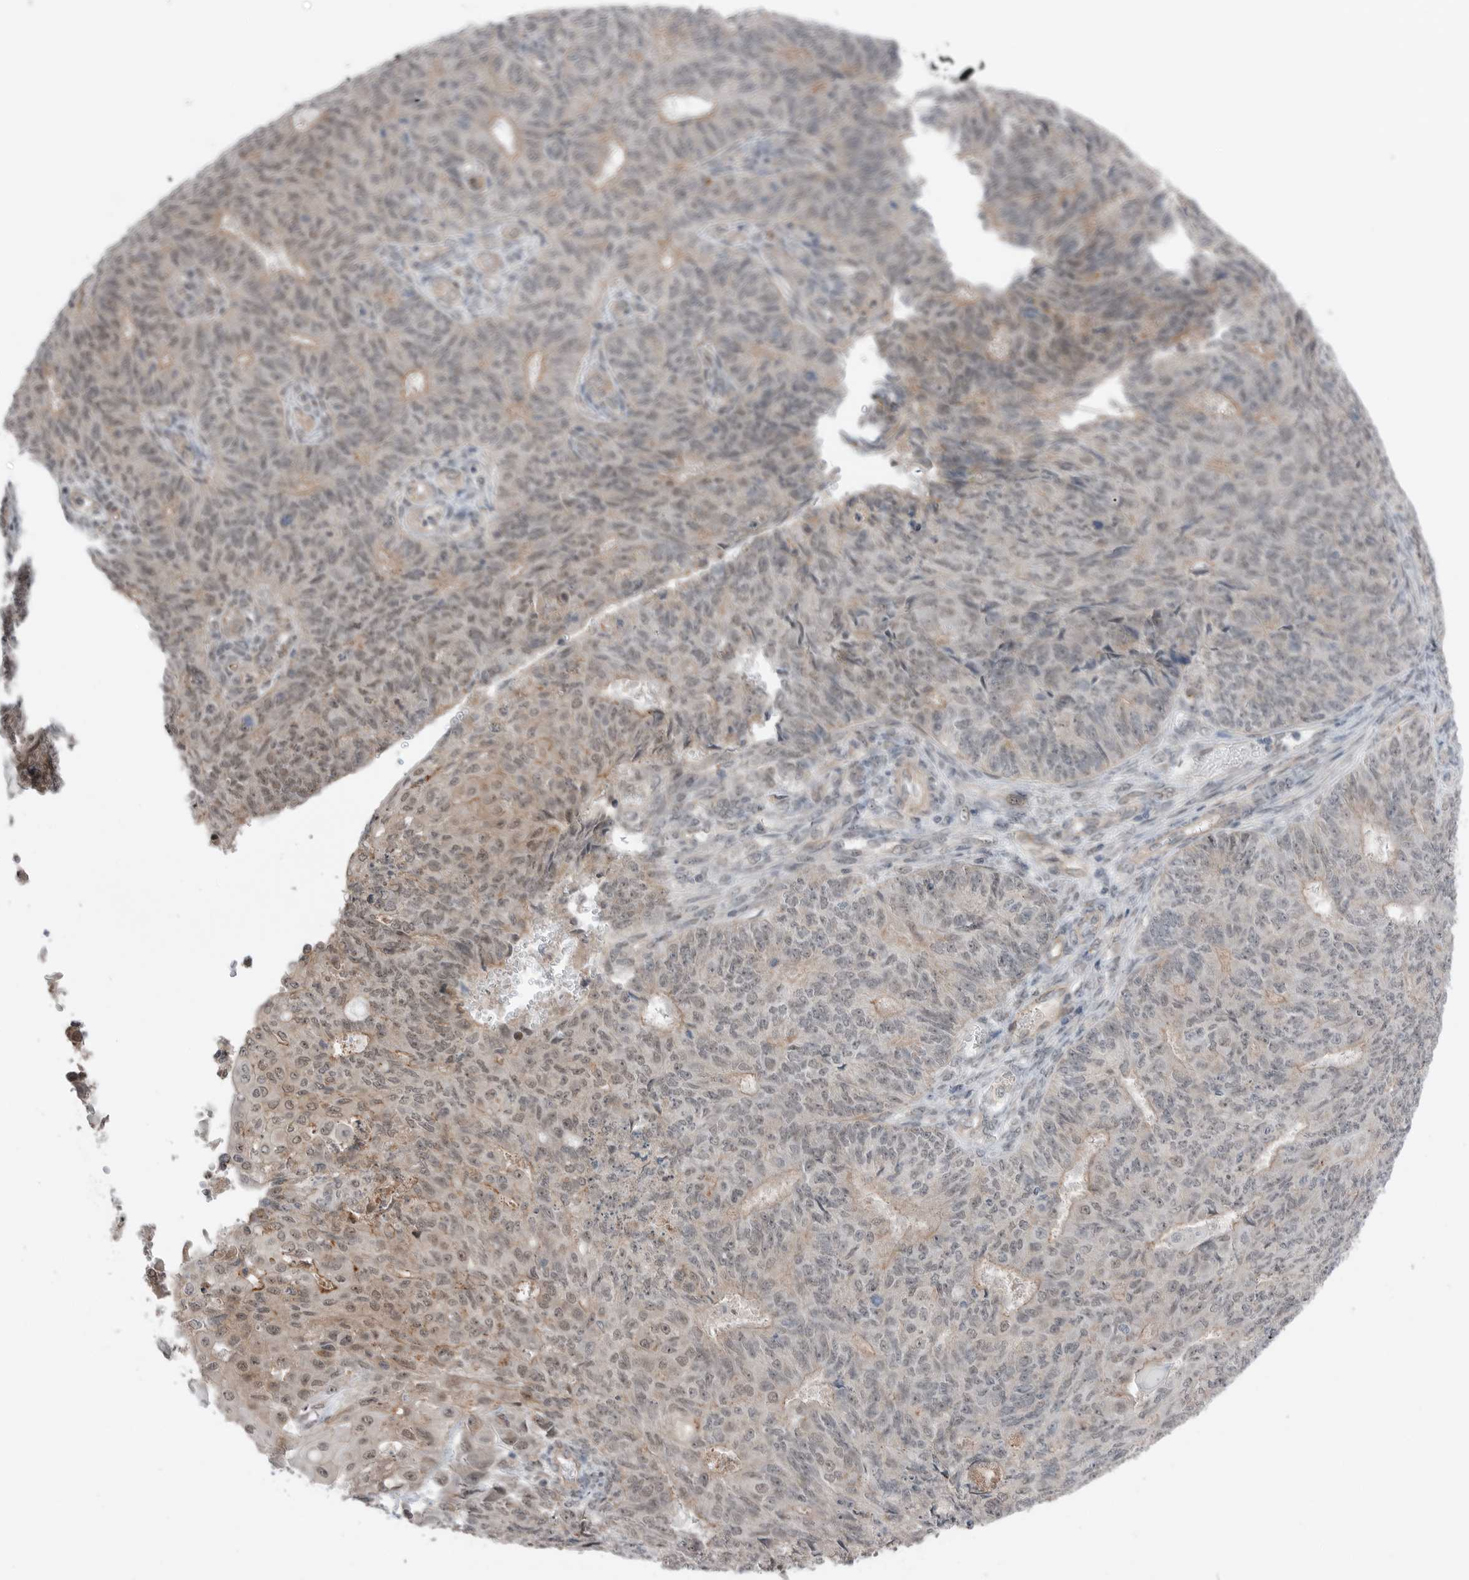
{"staining": {"intensity": "weak", "quantity": "25%-75%", "location": "cytoplasmic/membranous,nuclear"}, "tissue": "endometrial cancer", "cell_type": "Tumor cells", "image_type": "cancer", "snomed": [{"axis": "morphology", "description": "Adenocarcinoma, NOS"}, {"axis": "topography", "description": "Endometrium"}], "caption": "Weak cytoplasmic/membranous and nuclear positivity for a protein is seen in approximately 25%-75% of tumor cells of endometrial cancer using IHC.", "gene": "NTAQ1", "patient": {"sex": "female", "age": 32}}